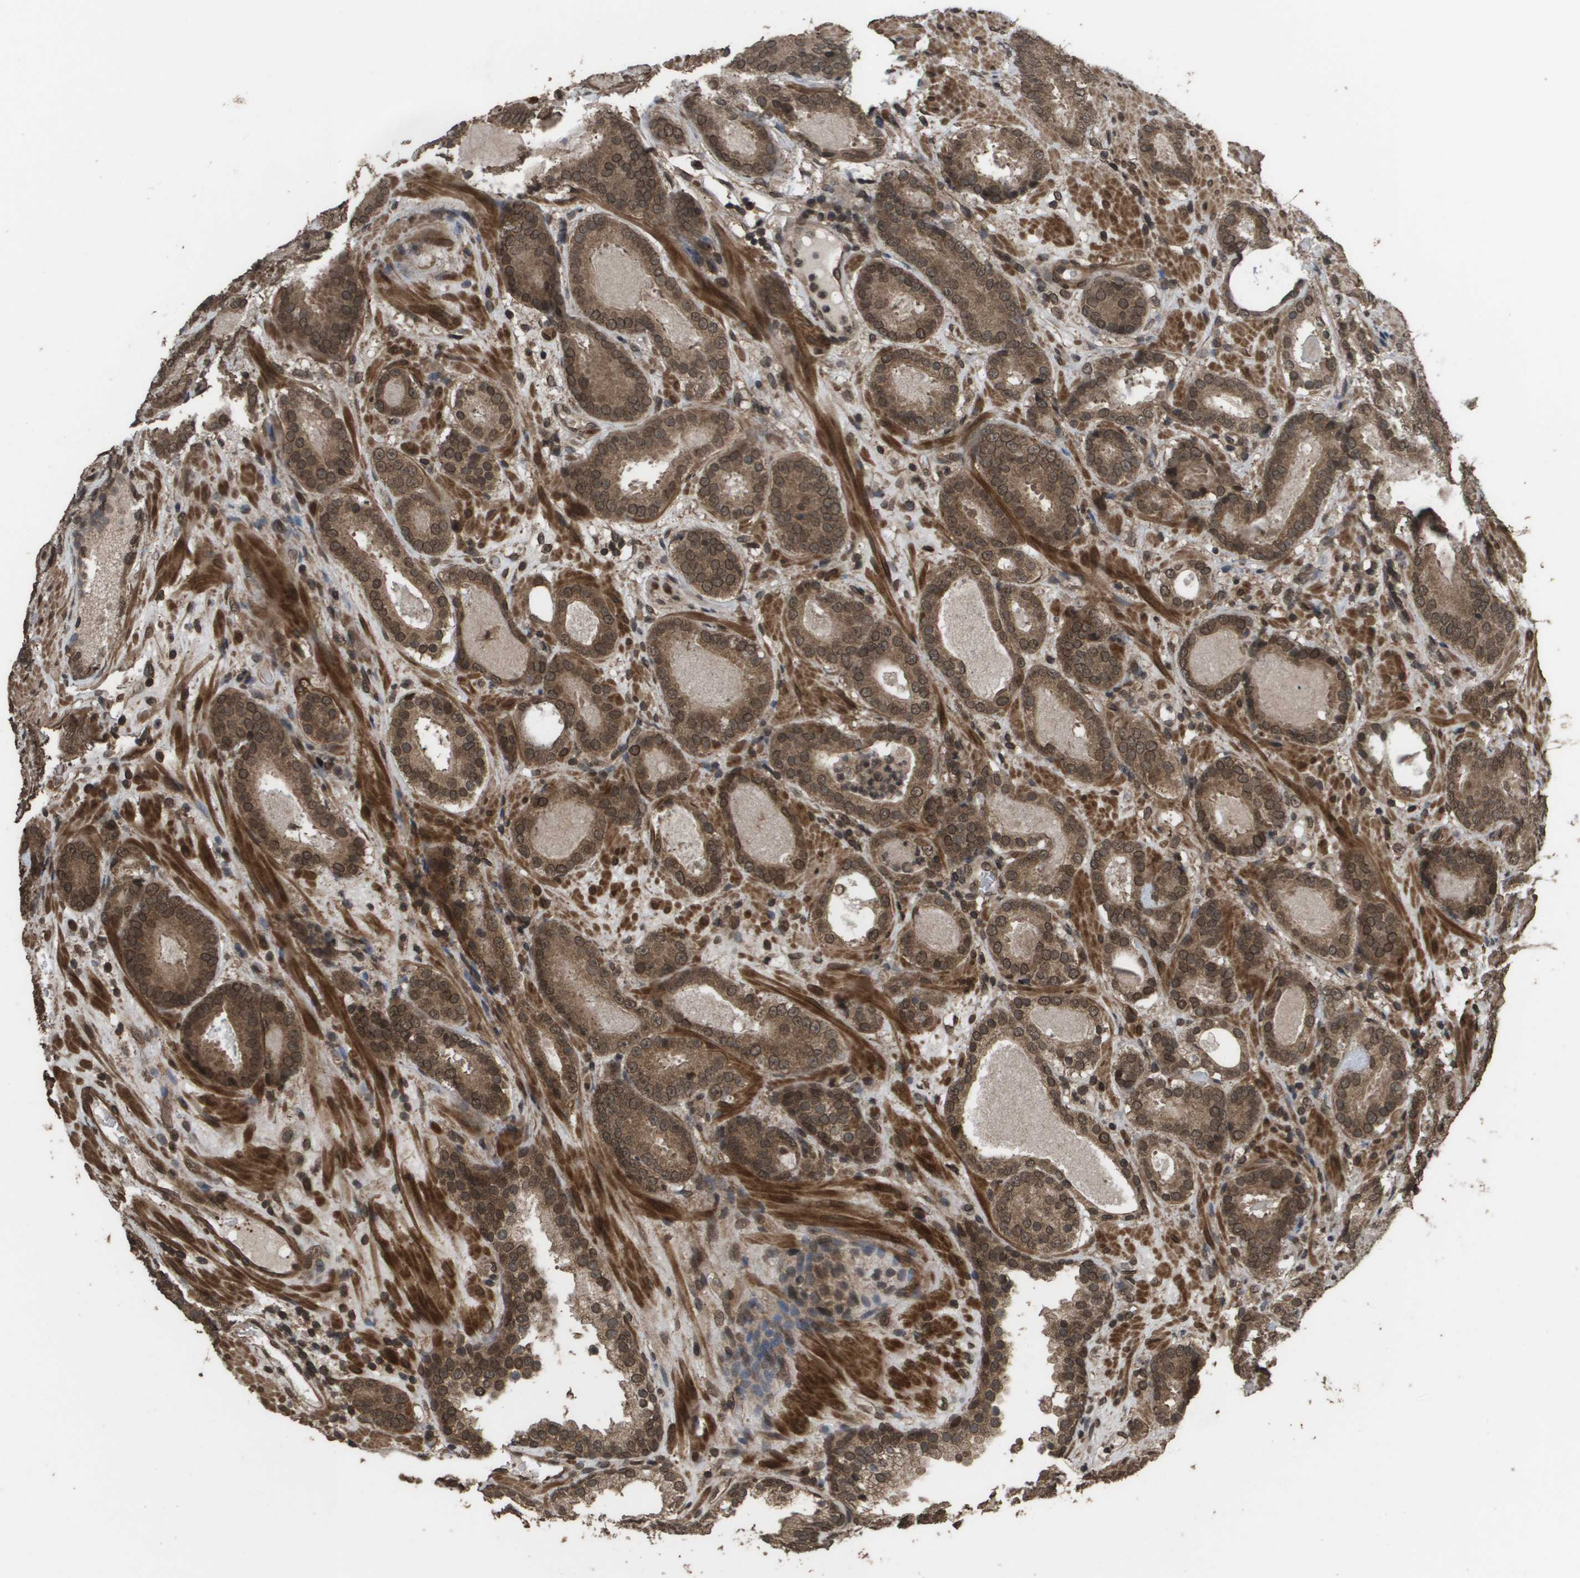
{"staining": {"intensity": "moderate", "quantity": ">75%", "location": "cytoplasmic/membranous,nuclear"}, "tissue": "prostate cancer", "cell_type": "Tumor cells", "image_type": "cancer", "snomed": [{"axis": "morphology", "description": "Adenocarcinoma, Low grade"}, {"axis": "topography", "description": "Prostate"}], "caption": "A medium amount of moderate cytoplasmic/membranous and nuclear expression is identified in approximately >75% of tumor cells in prostate adenocarcinoma (low-grade) tissue.", "gene": "AXIN2", "patient": {"sex": "male", "age": 69}}